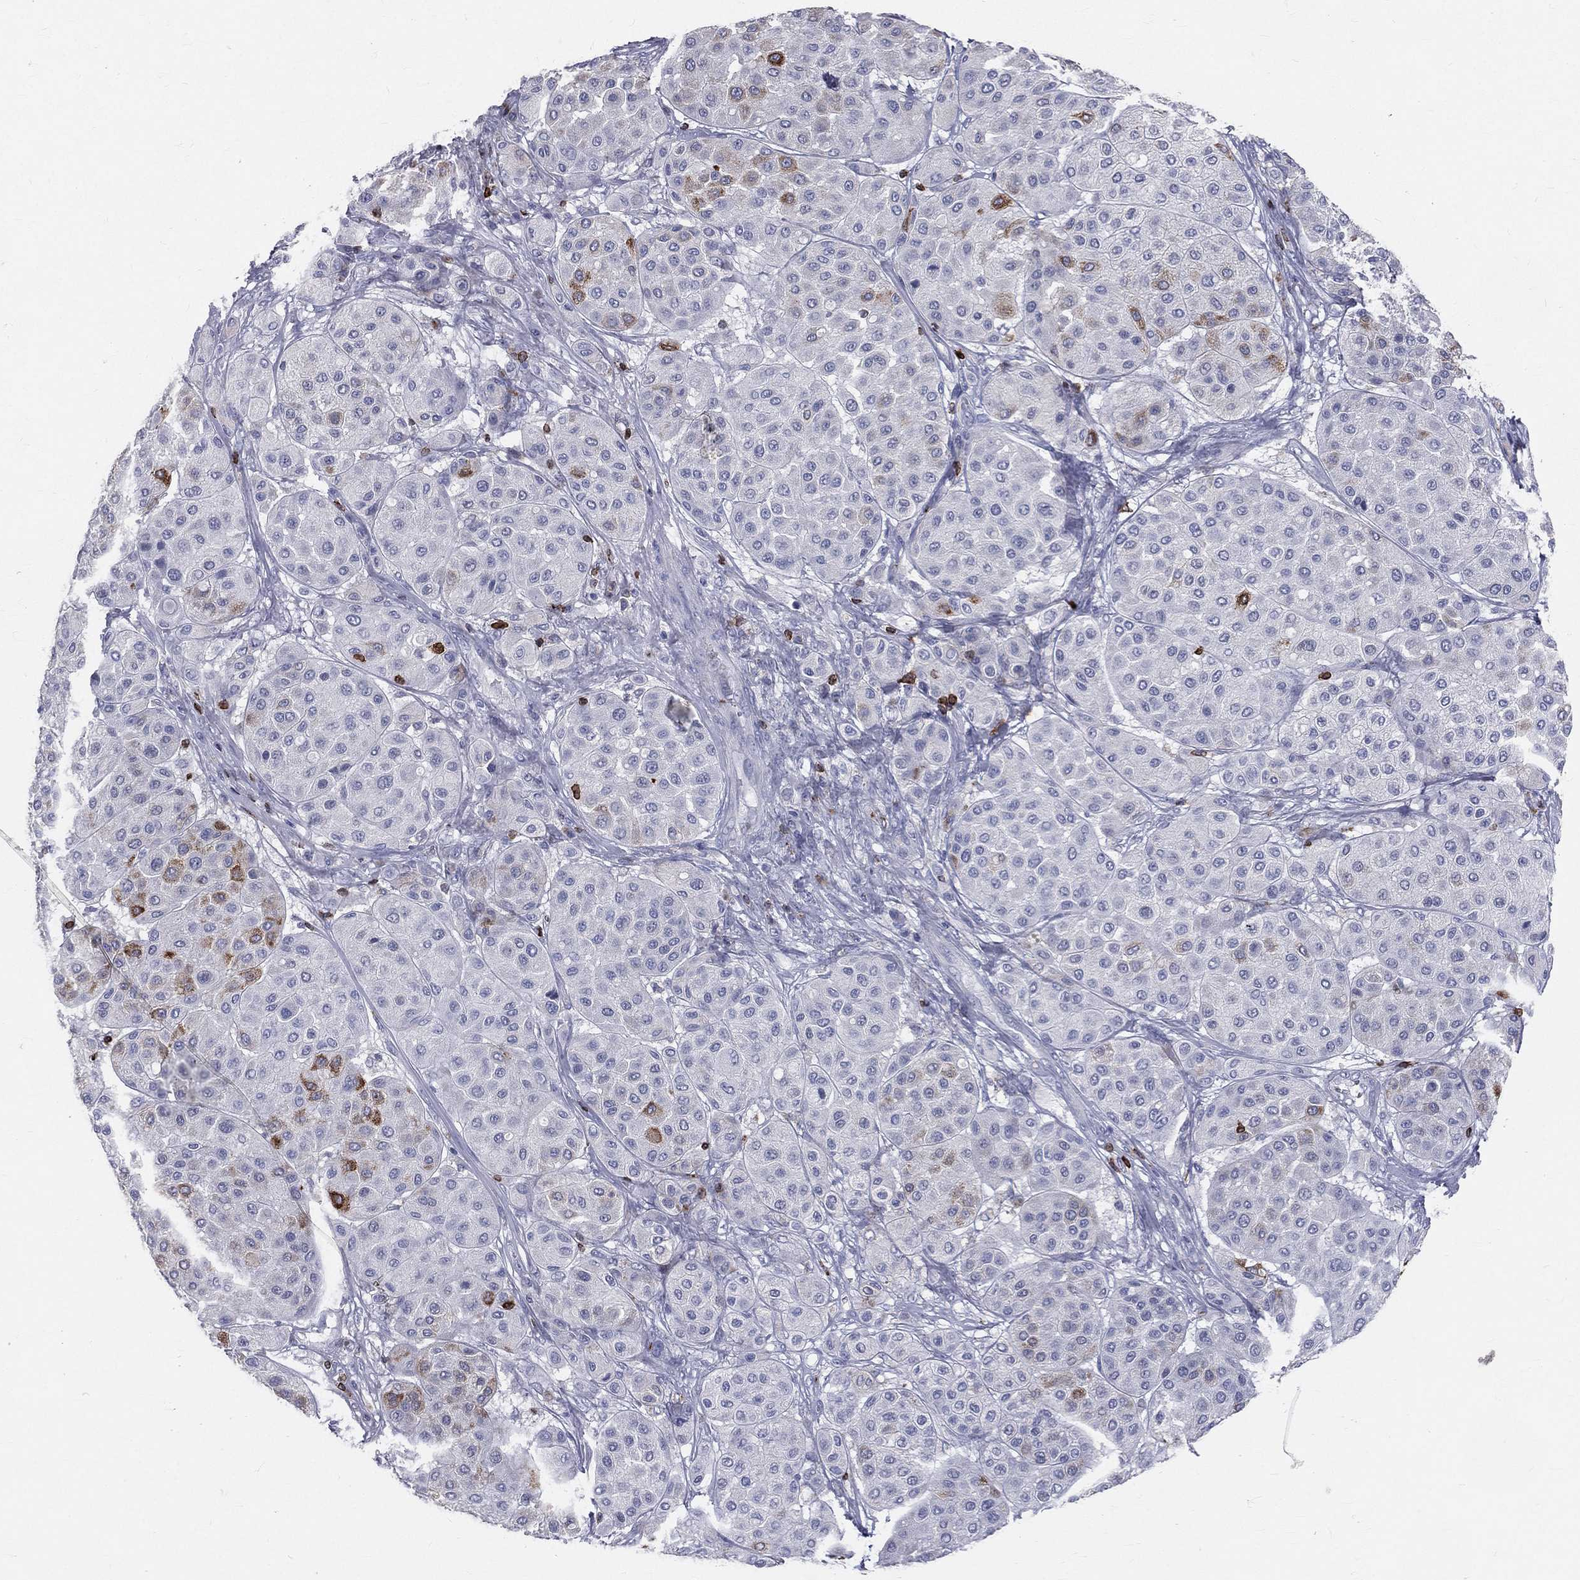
{"staining": {"intensity": "moderate", "quantity": "<25%", "location": "cytoplasmic/membranous"}, "tissue": "melanoma", "cell_type": "Tumor cells", "image_type": "cancer", "snomed": [{"axis": "morphology", "description": "Malignant melanoma, Metastatic site"}, {"axis": "topography", "description": "Smooth muscle"}], "caption": "IHC staining of melanoma, which reveals low levels of moderate cytoplasmic/membranous expression in approximately <25% of tumor cells indicating moderate cytoplasmic/membranous protein staining. The staining was performed using DAB (brown) for protein detection and nuclei were counterstained in hematoxylin (blue).", "gene": "CTSW", "patient": {"sex": "male", "age": 41}}